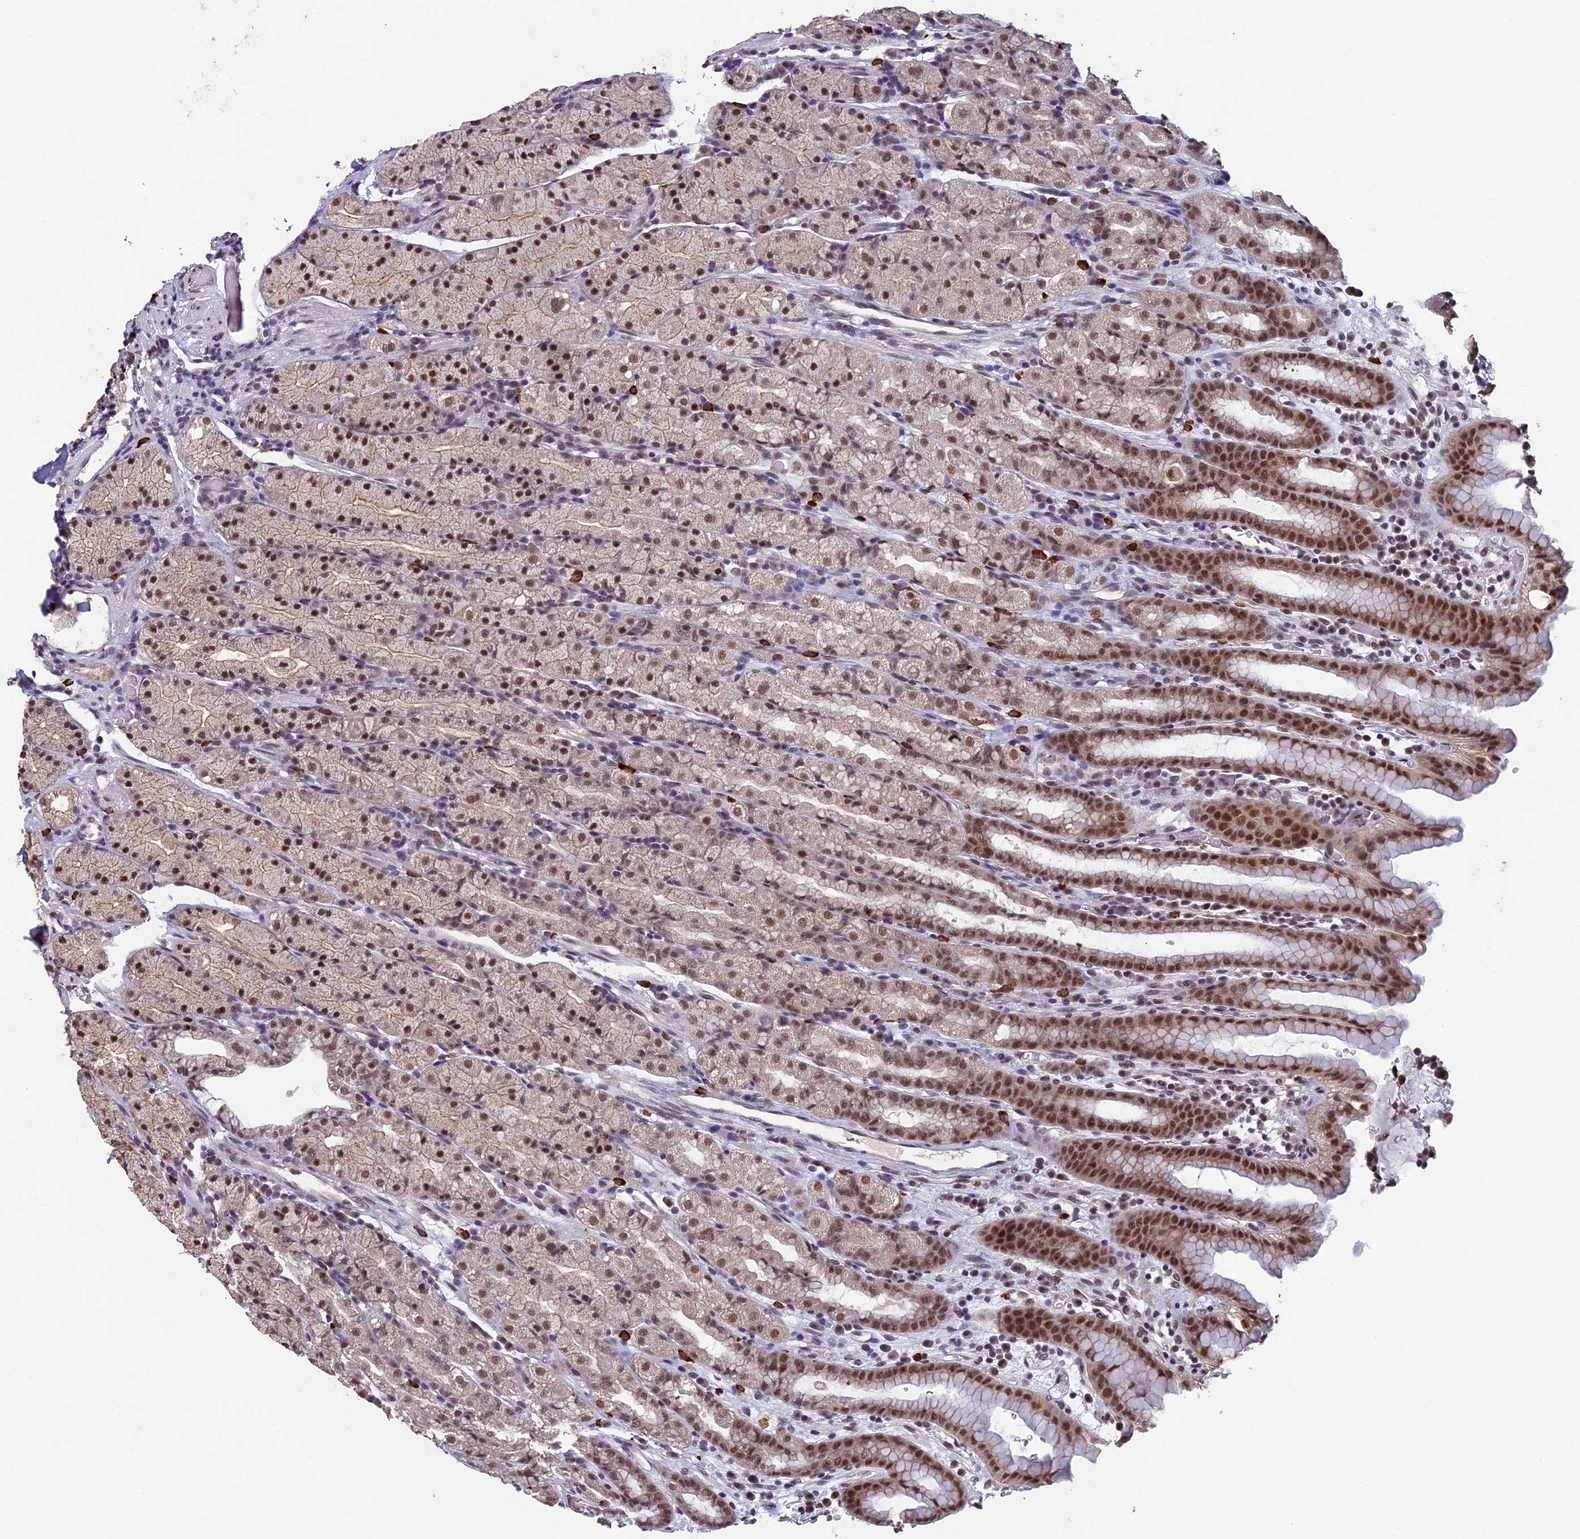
{"staining": {"intensity": "strong", "quantity": ">75%", "location": "nuclear"}, "tissue": "stomach", "cell_type": "Glandular cells", "image_type": "normal", "snomed": [{"axis": "morphology", "description": "Normal tissue, NOS"}, {"axis": "topography", "description": "Stomach, upper"}, {"axis": "topography", "description": "Stomach, lower"}, {"axis": "topography", "description": "Small intestine"}], "caption": "Stomach stained for a protein (brown) displays strong nuclear positive positivity in about >75% of glandular cells.", "gene": "RNF40", "patient": {"sex": "male", "age": 68}}